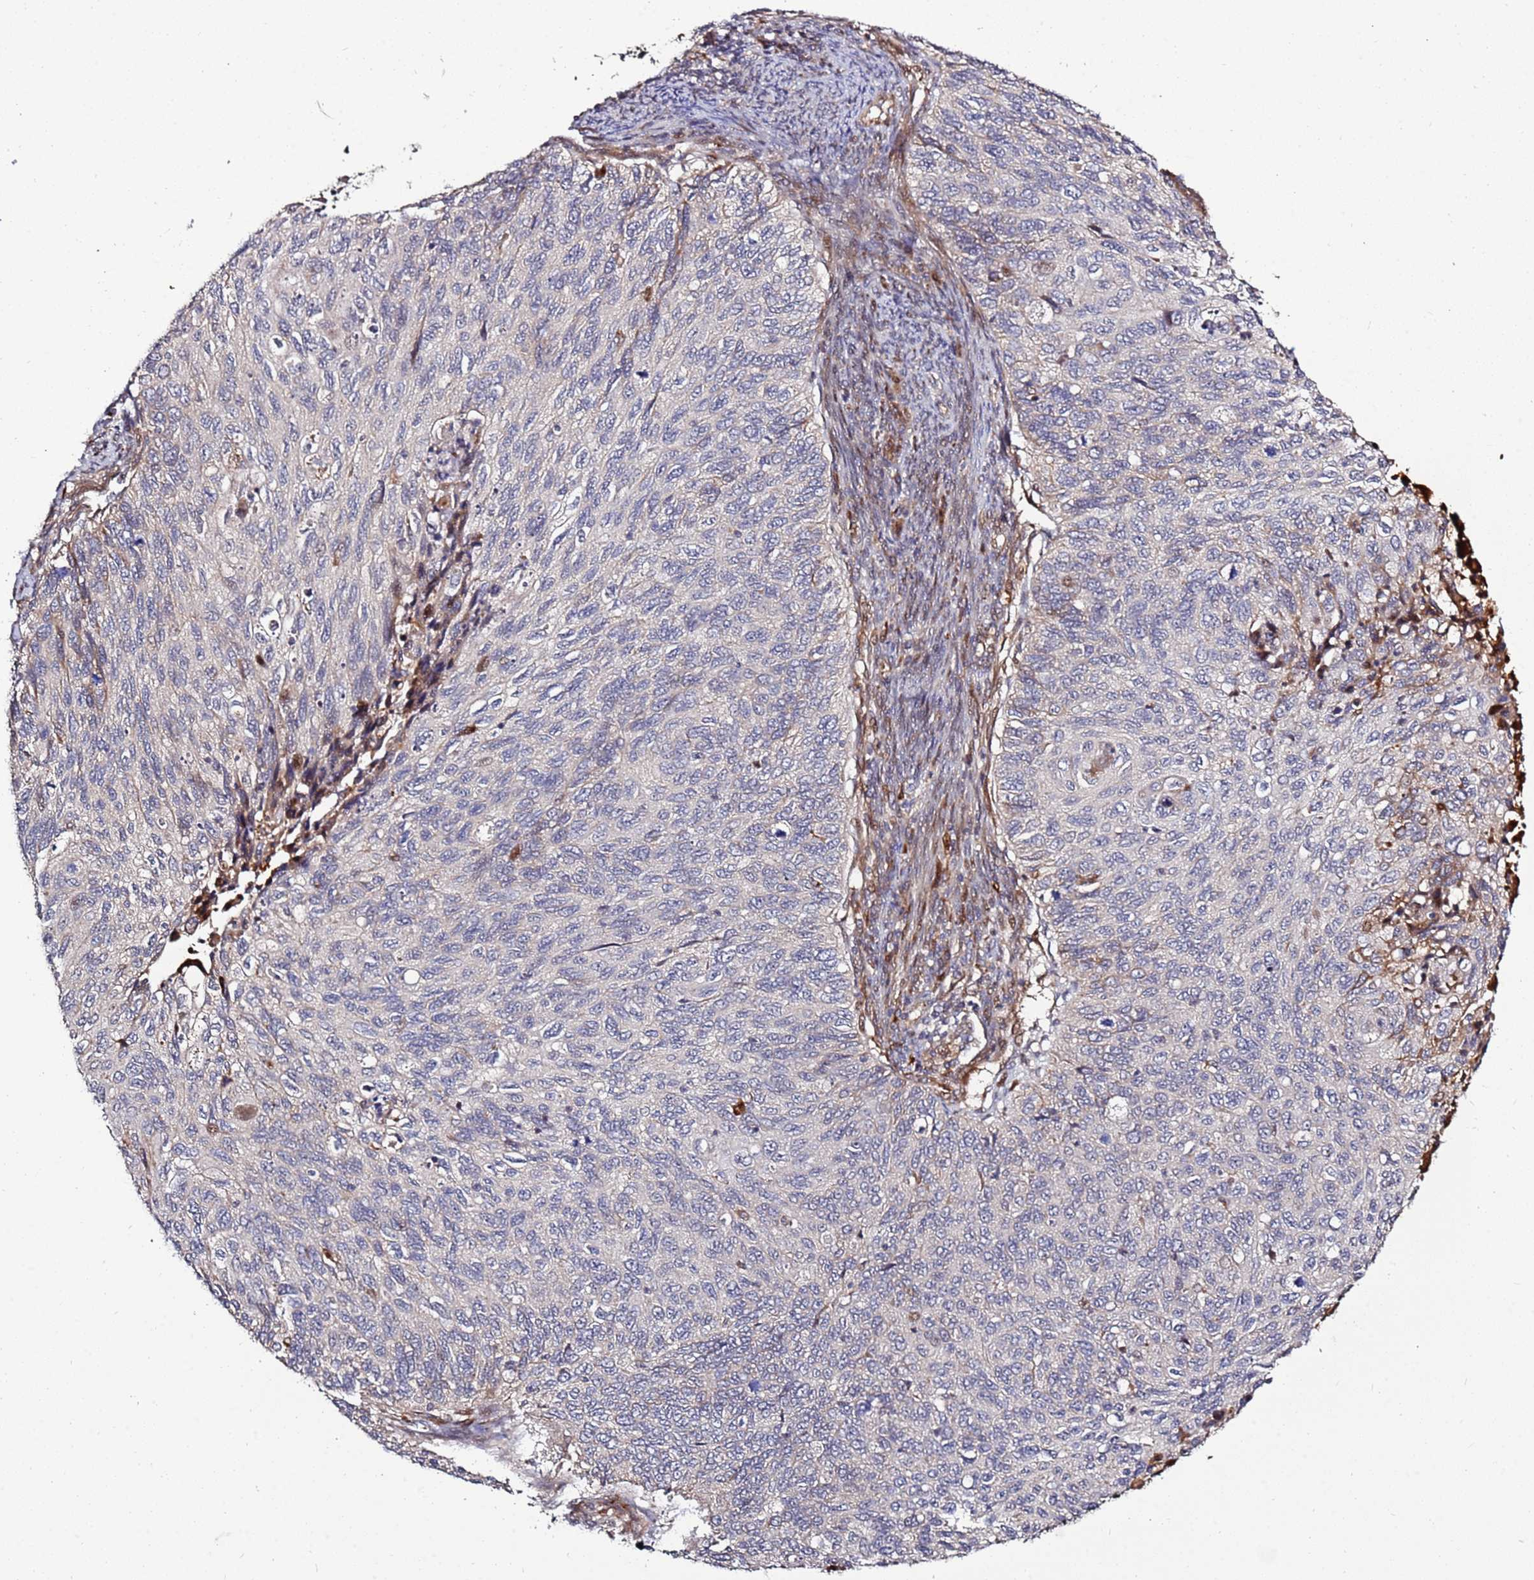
{"staining": {"intensity": "negative", "quantity": "none", "location": "none"}, "tissue": "cervical cancer", "cell_type": "Tumor cells", "image_type": "cancer", "snomed": [{"axis": "morphology", "description": "Squamous cell carcinoma, NOS"}, {"axis": "topography", "description": "Cervix"}], "caption": "This is a histopathology image of immunohistochemistry staining of cervical squamous cell carcinoma, which shows no staining in tumor cells. (DAB IHC, high magnification).", "gene": "RHBDL1", "patient": {"sex": "female", "age": 70}}